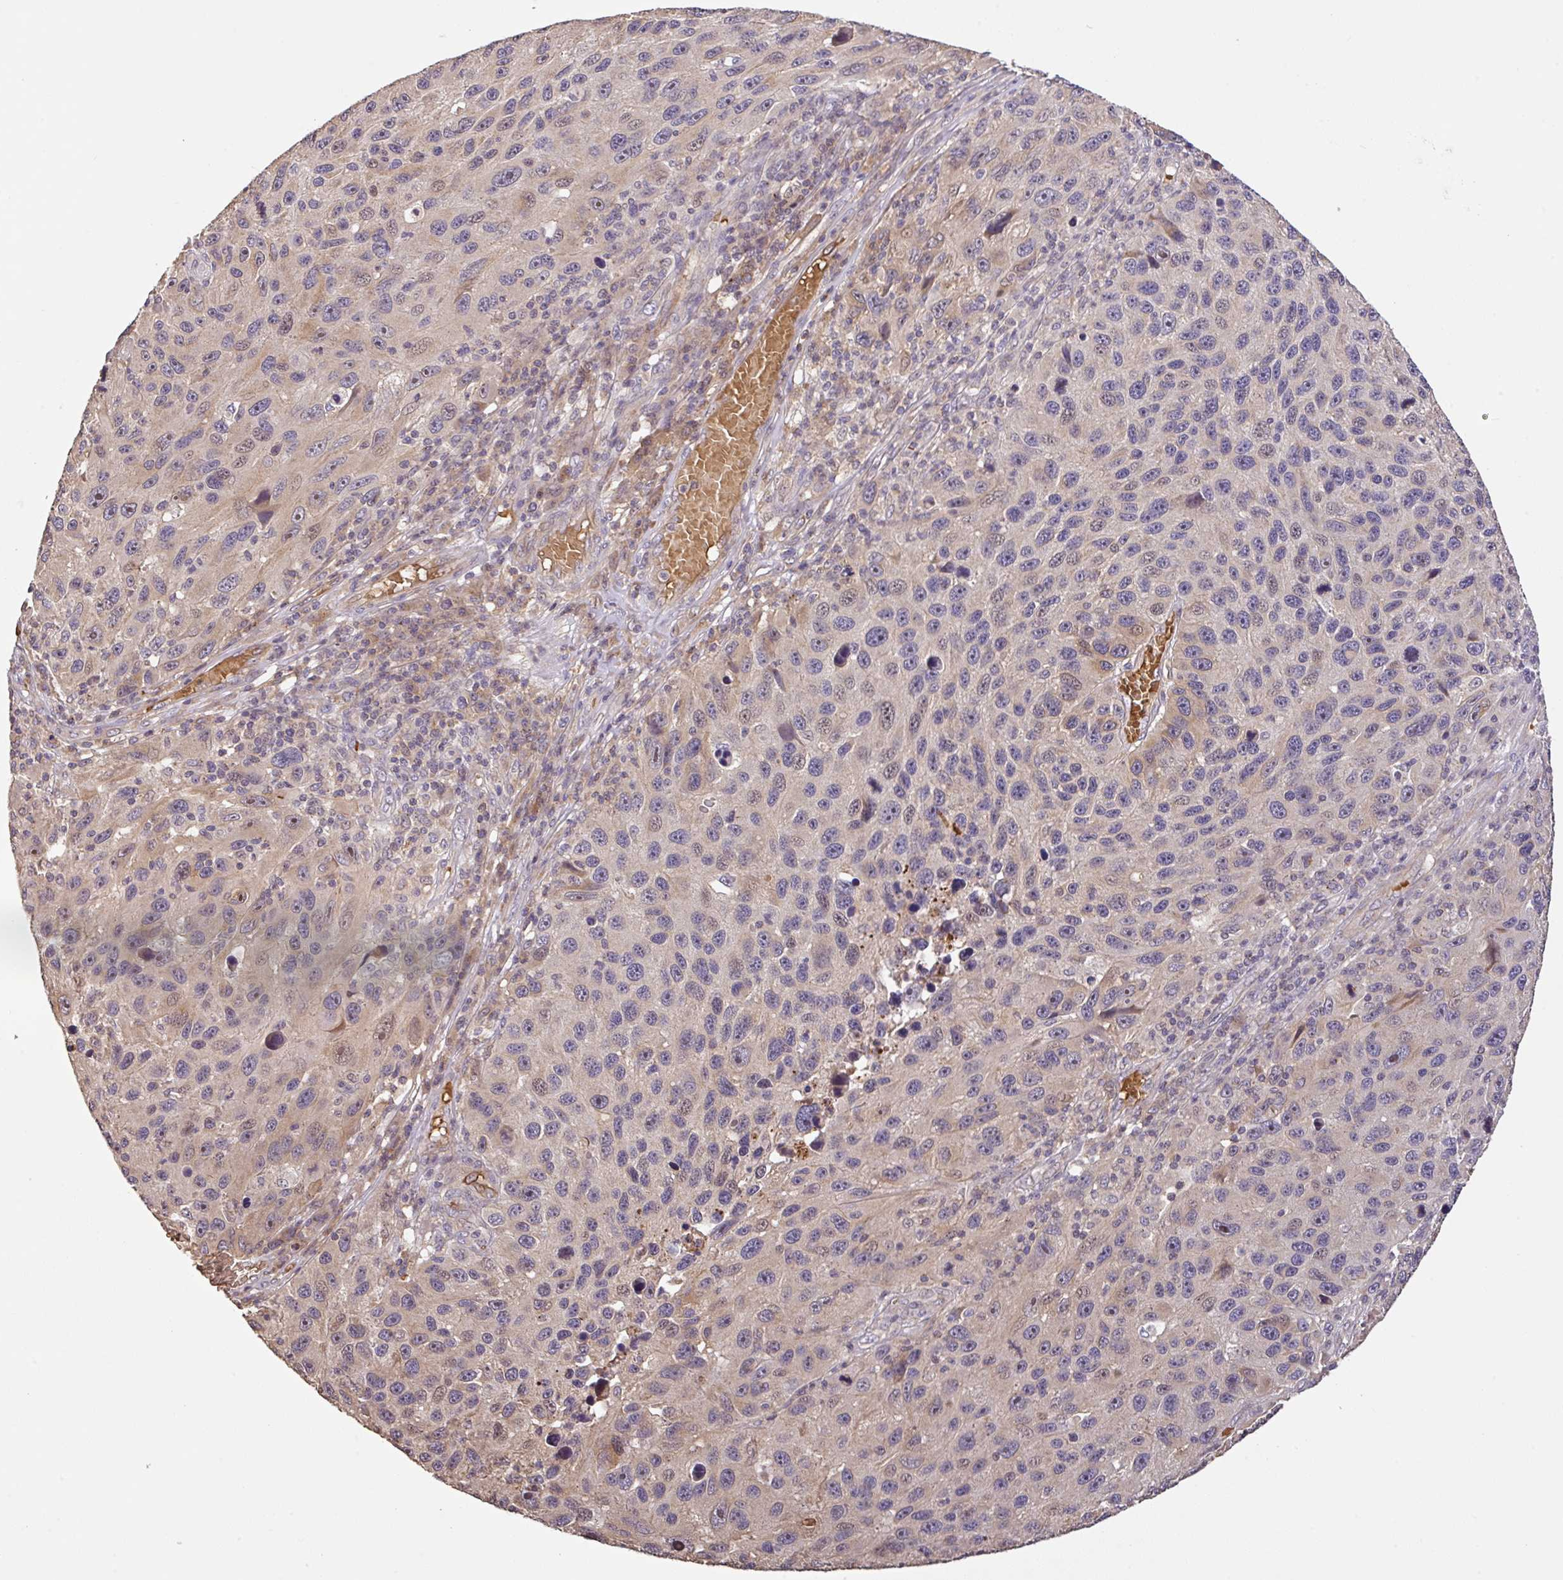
{"staining": {"intensity": "weak", "quantity": "<25%", "location": "cytoplasmic/membranous"}, "tissue": "melanoma", "cell_type": "Tumor cells", "image_type": "cancer", "snomed": [{"axis": "morphology", "description": "Malignant melanoma, NOS"}, {"axis": "topography", "description": "Skin"}], "caption": "This is a histopathology image of IHC staining of malignant melanoma, which shows no positivity in tumor cells.", "gene": "C1QTNF9B", "patient": {"sex": "male", "age": 53}}